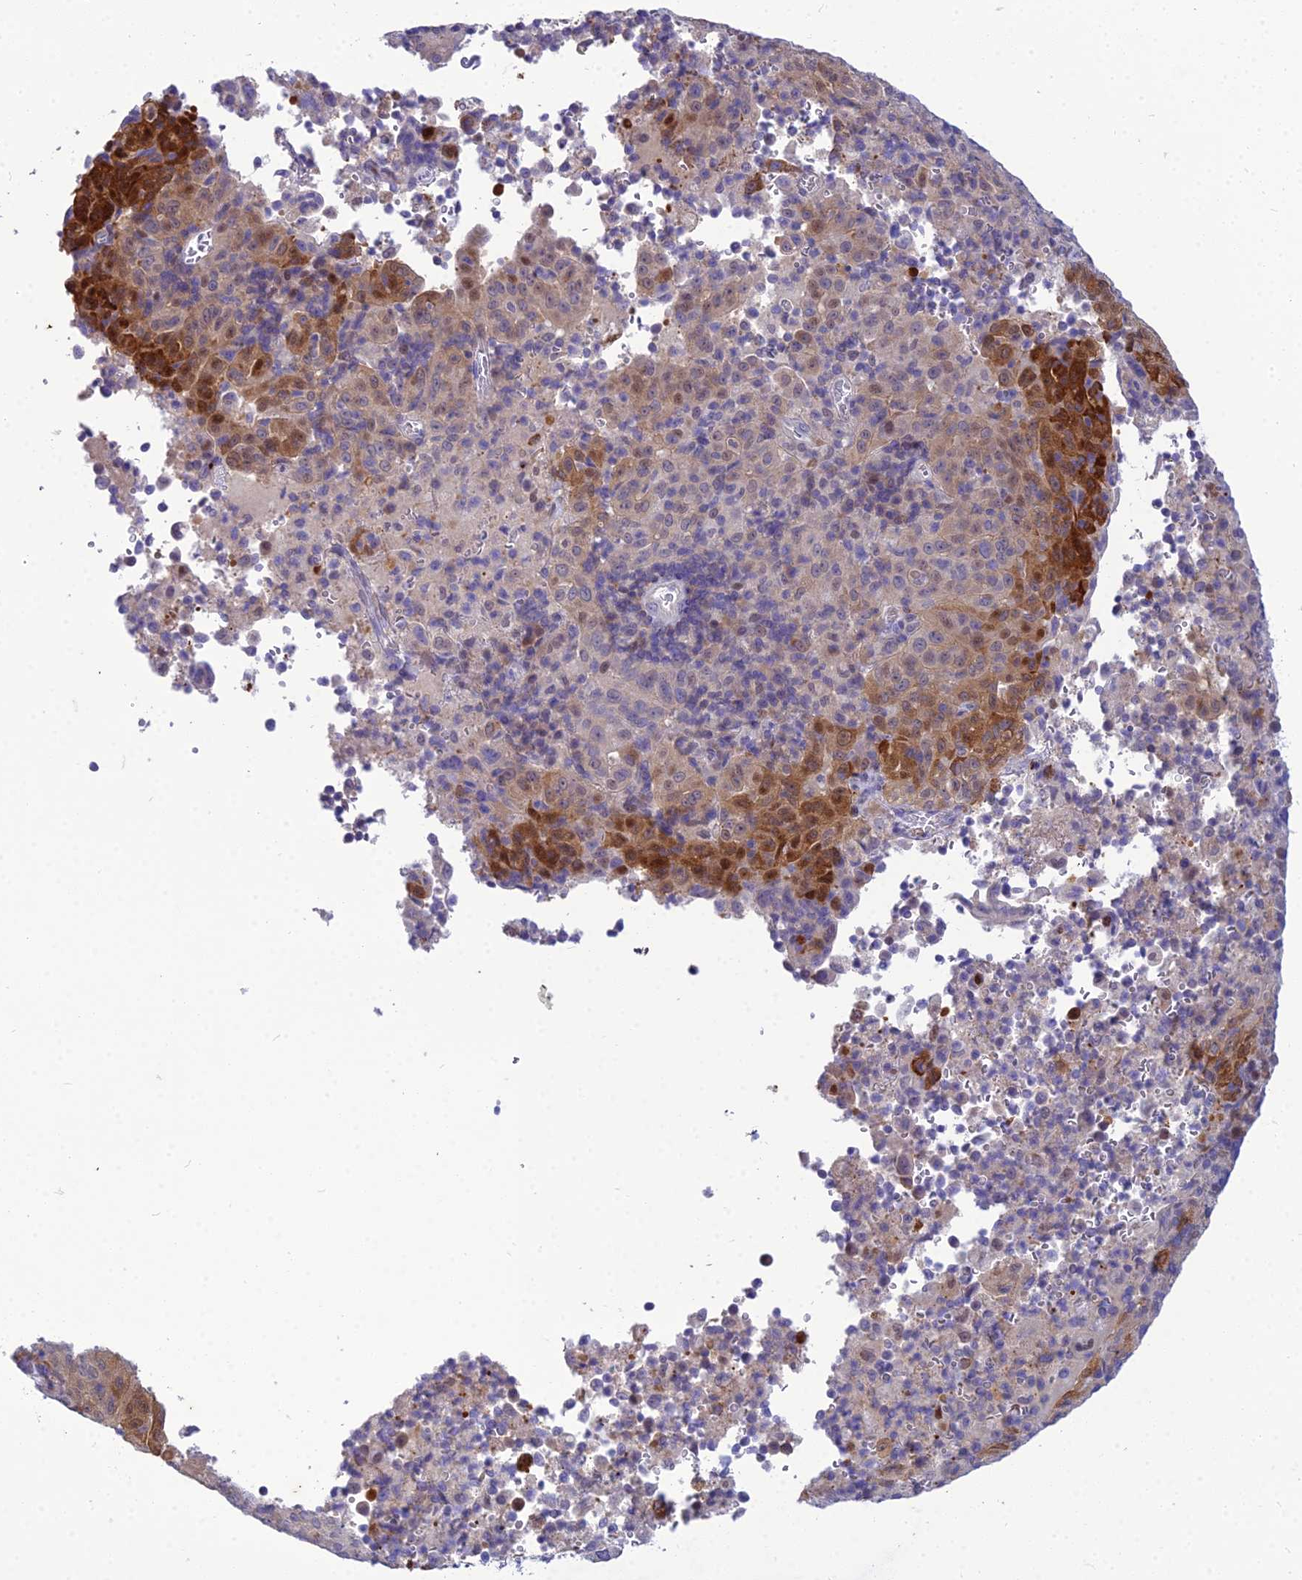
{"staining": {"intensity": "strong", "quantity": "<25%", "location": "cytoplasmic/membranous,nuclear"}, "tissue": "pancreatic cancer", "cell_type": "Tumor cells", "image_type": "cancer", "snomed": [{"axis": "morphology", "description": "Adenocarcinoma, NOS"}, {"axis": "topography", "description": "Pancreas"}], "caption": "Immunohistochemistry (IHC) image of human adenocarcinoma (pancreatic) stained for a protein (brown), which exhibits medium levels of strong cytoplasmic/membranous and nuclear staining in about <25% of tumor cells.", "gene": "ZMIZ1", "patient": {"sex": "male", "age": 63}}